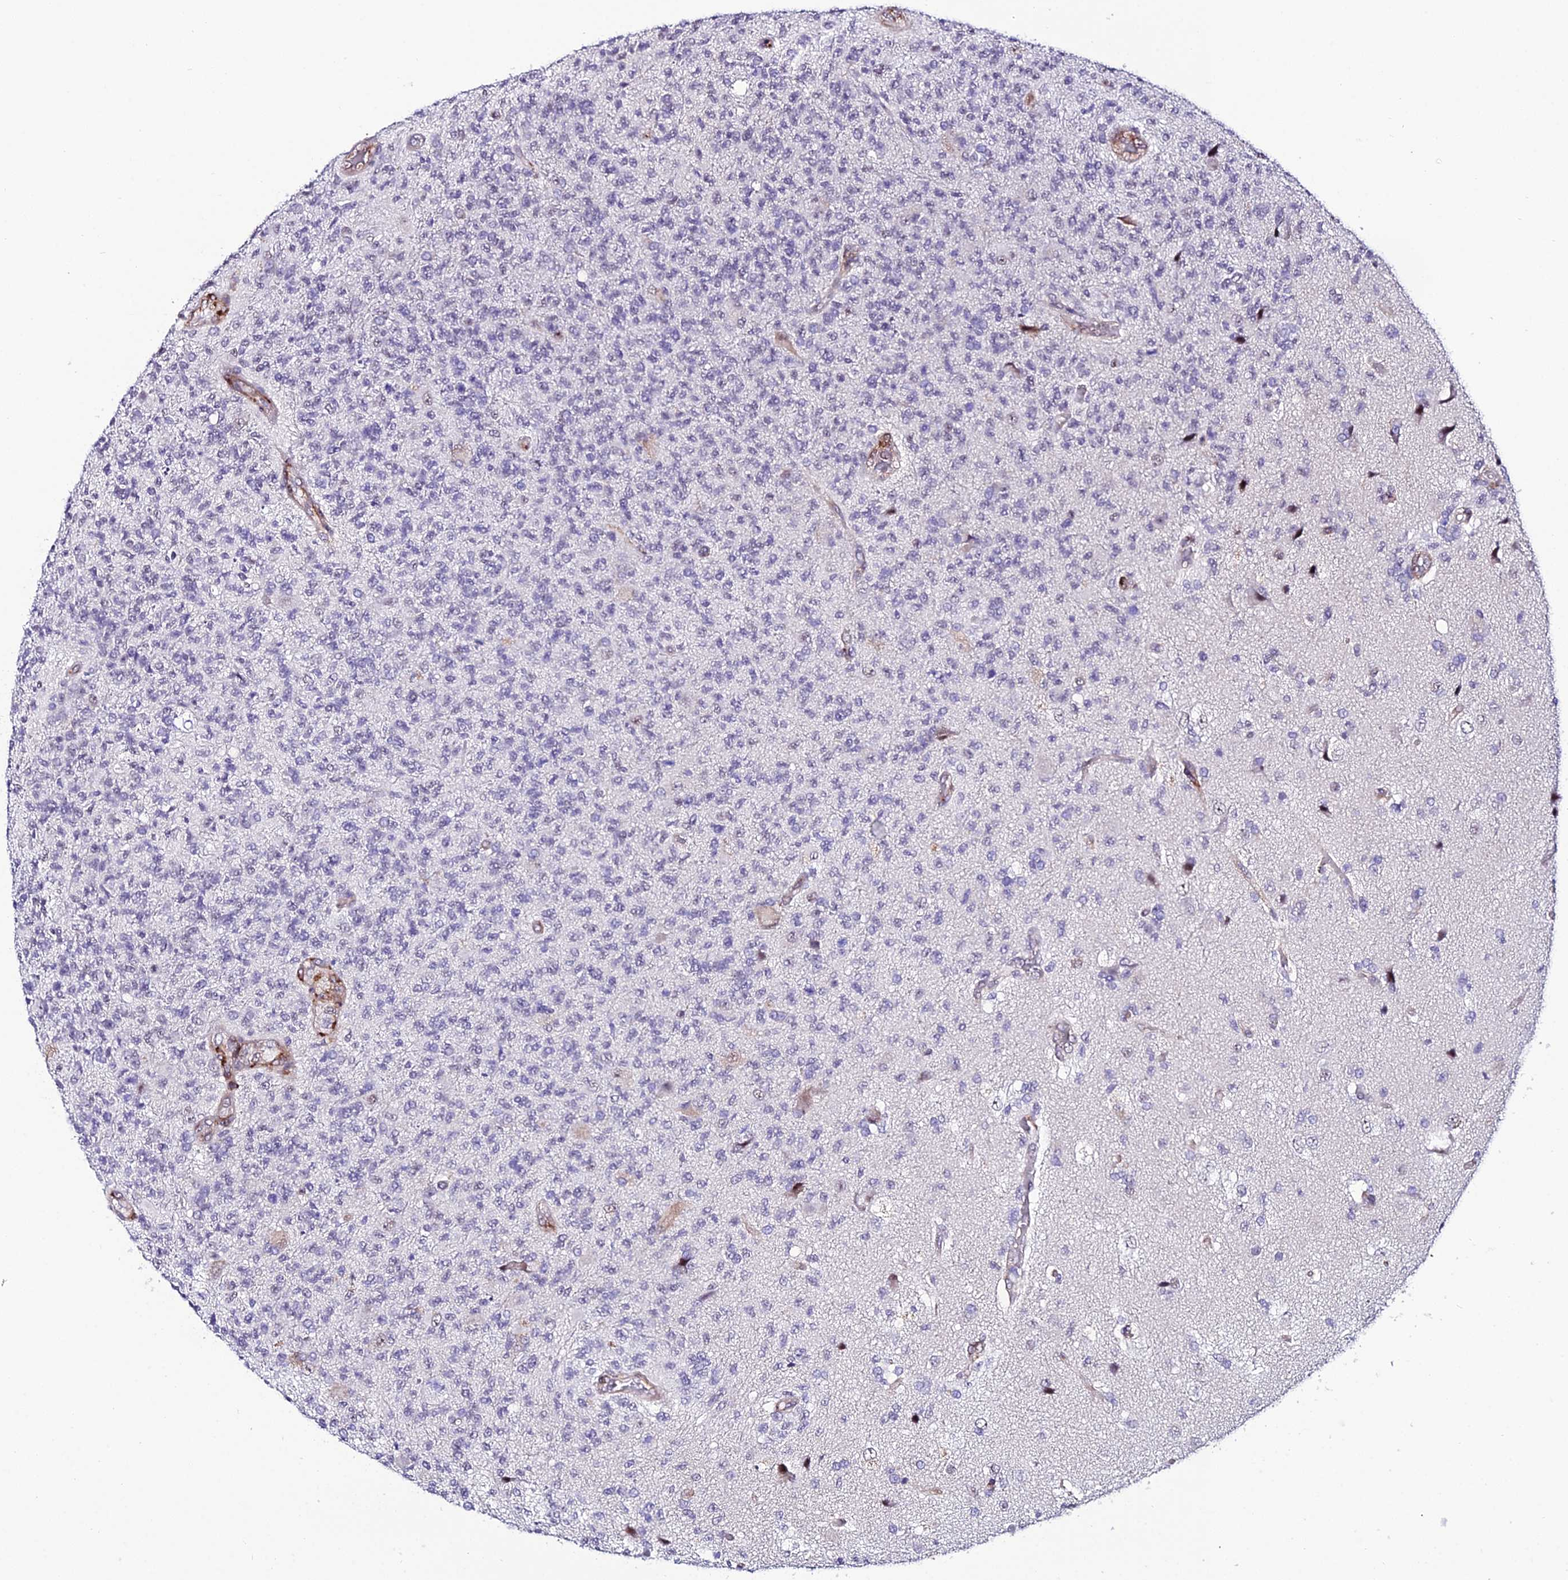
{"staining": {"intensity": "negative", "quantity": "none", "location": "none"}, "tissue": "glioma", "cell_type": "Tumor cells", "image_type": "cancer", "snomed": [{"axis": "morphology", "description": "Glioma, malignant, High grade"}, {"axis": "topography", "description": "Brain"}], "caption": "A micrograph of malignant glioma (high-grade) stained for a protein demonstrates no brown staining in tumor cells.", "gene": "SYT15", "patient": {"sex": "male", "age": 56}}